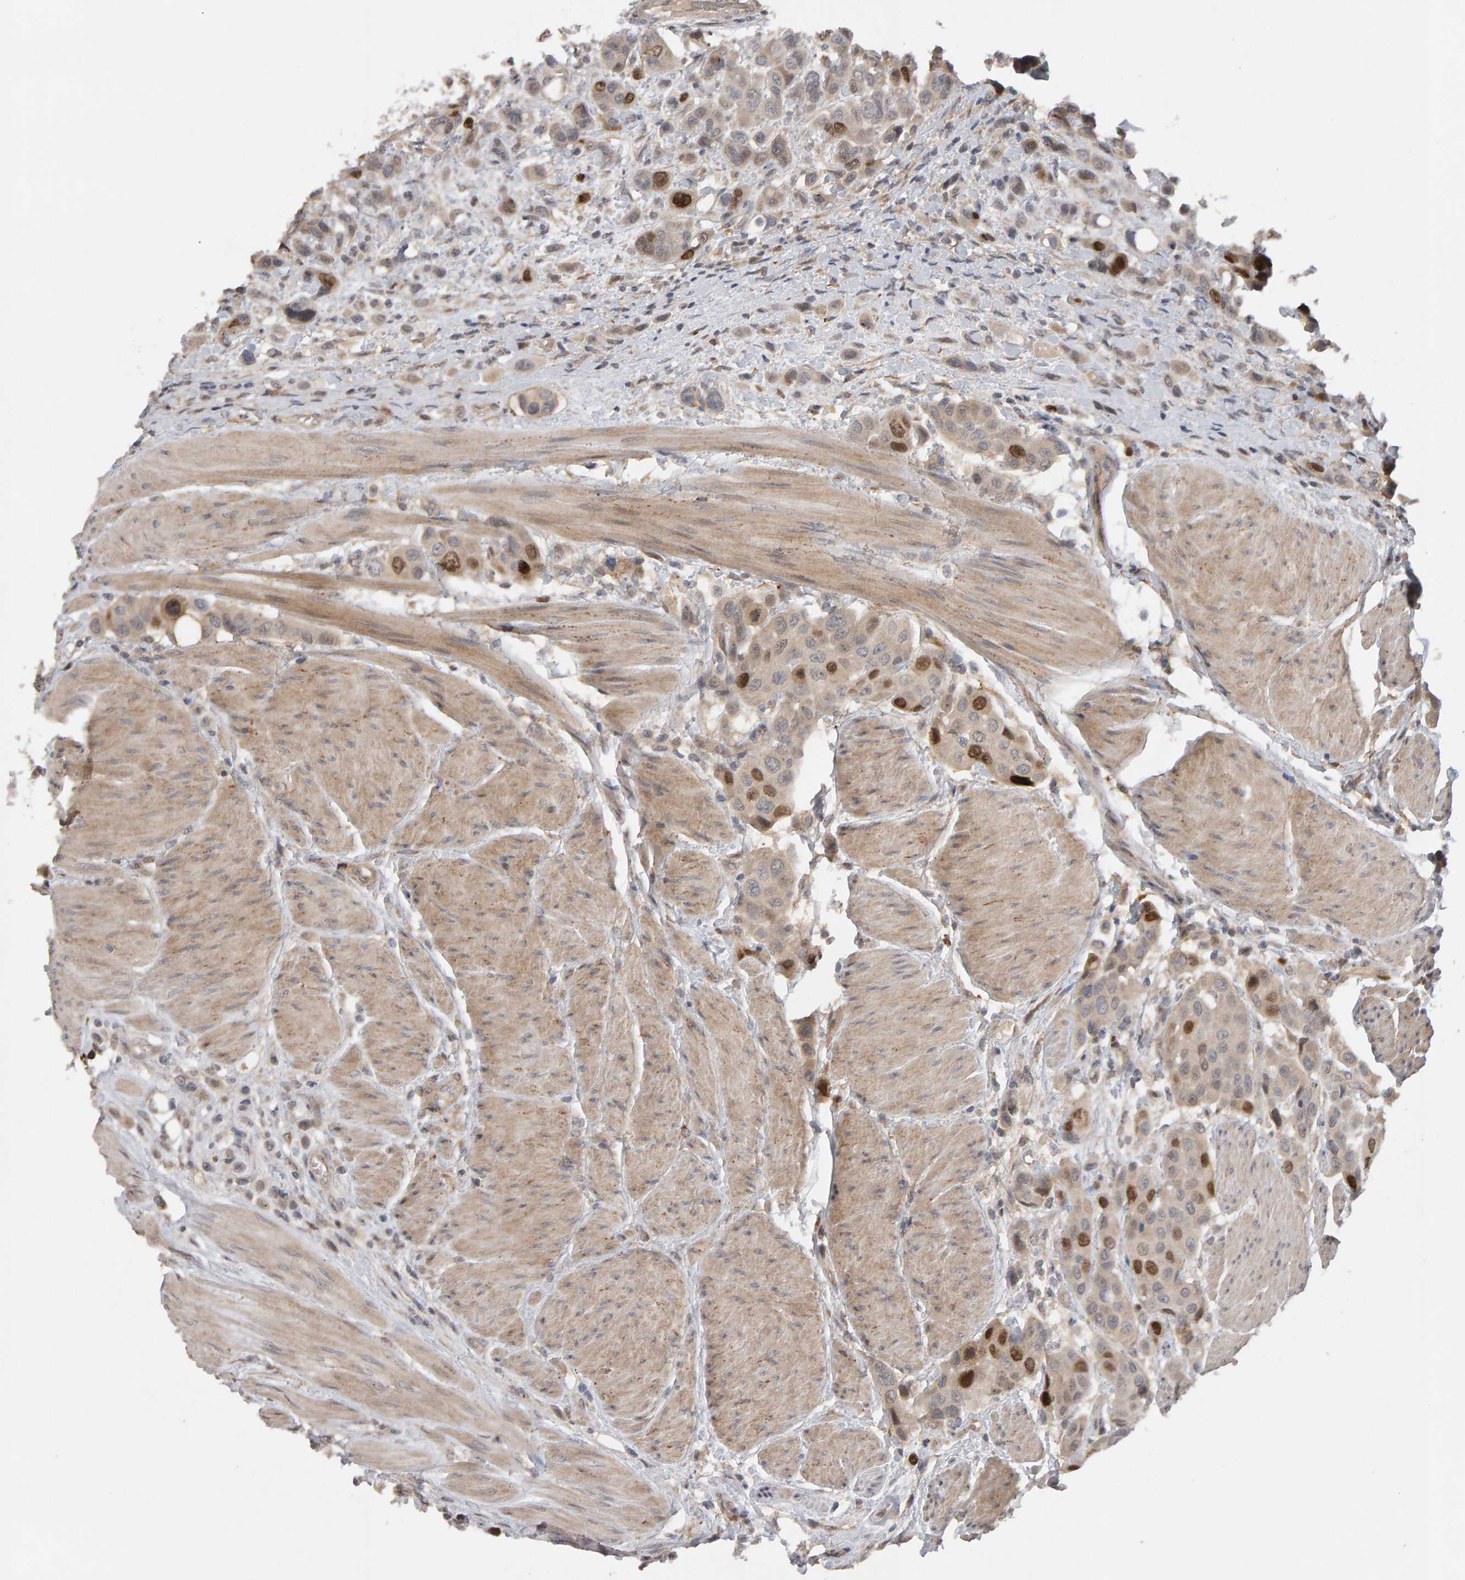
{"staining": {"intensity": "moderate", "quantity": "25%-75%", "location": "nuclear"}, "tissue": "urothelial cancer", "cell_type": "Tumor cells", "image_type": "cancer", "snomed": [{"axis": "morphology", "description": "Urothelial carcinoma, High grade"}, {"axis": "topography", "description": "Urinary bladder"}], "caption": "IHC photomicrograph of neoplastic tissue: high-grade urothelial carcinoma stained using immunohistochemistry (IHC) exhibits medium levels of moderate protein expression localized specifically in the nuclear of tumor cells, appearing as a nuclear brown color.", "gene": "CDCA5", "patient": {"sex": "male", "age": 50}}